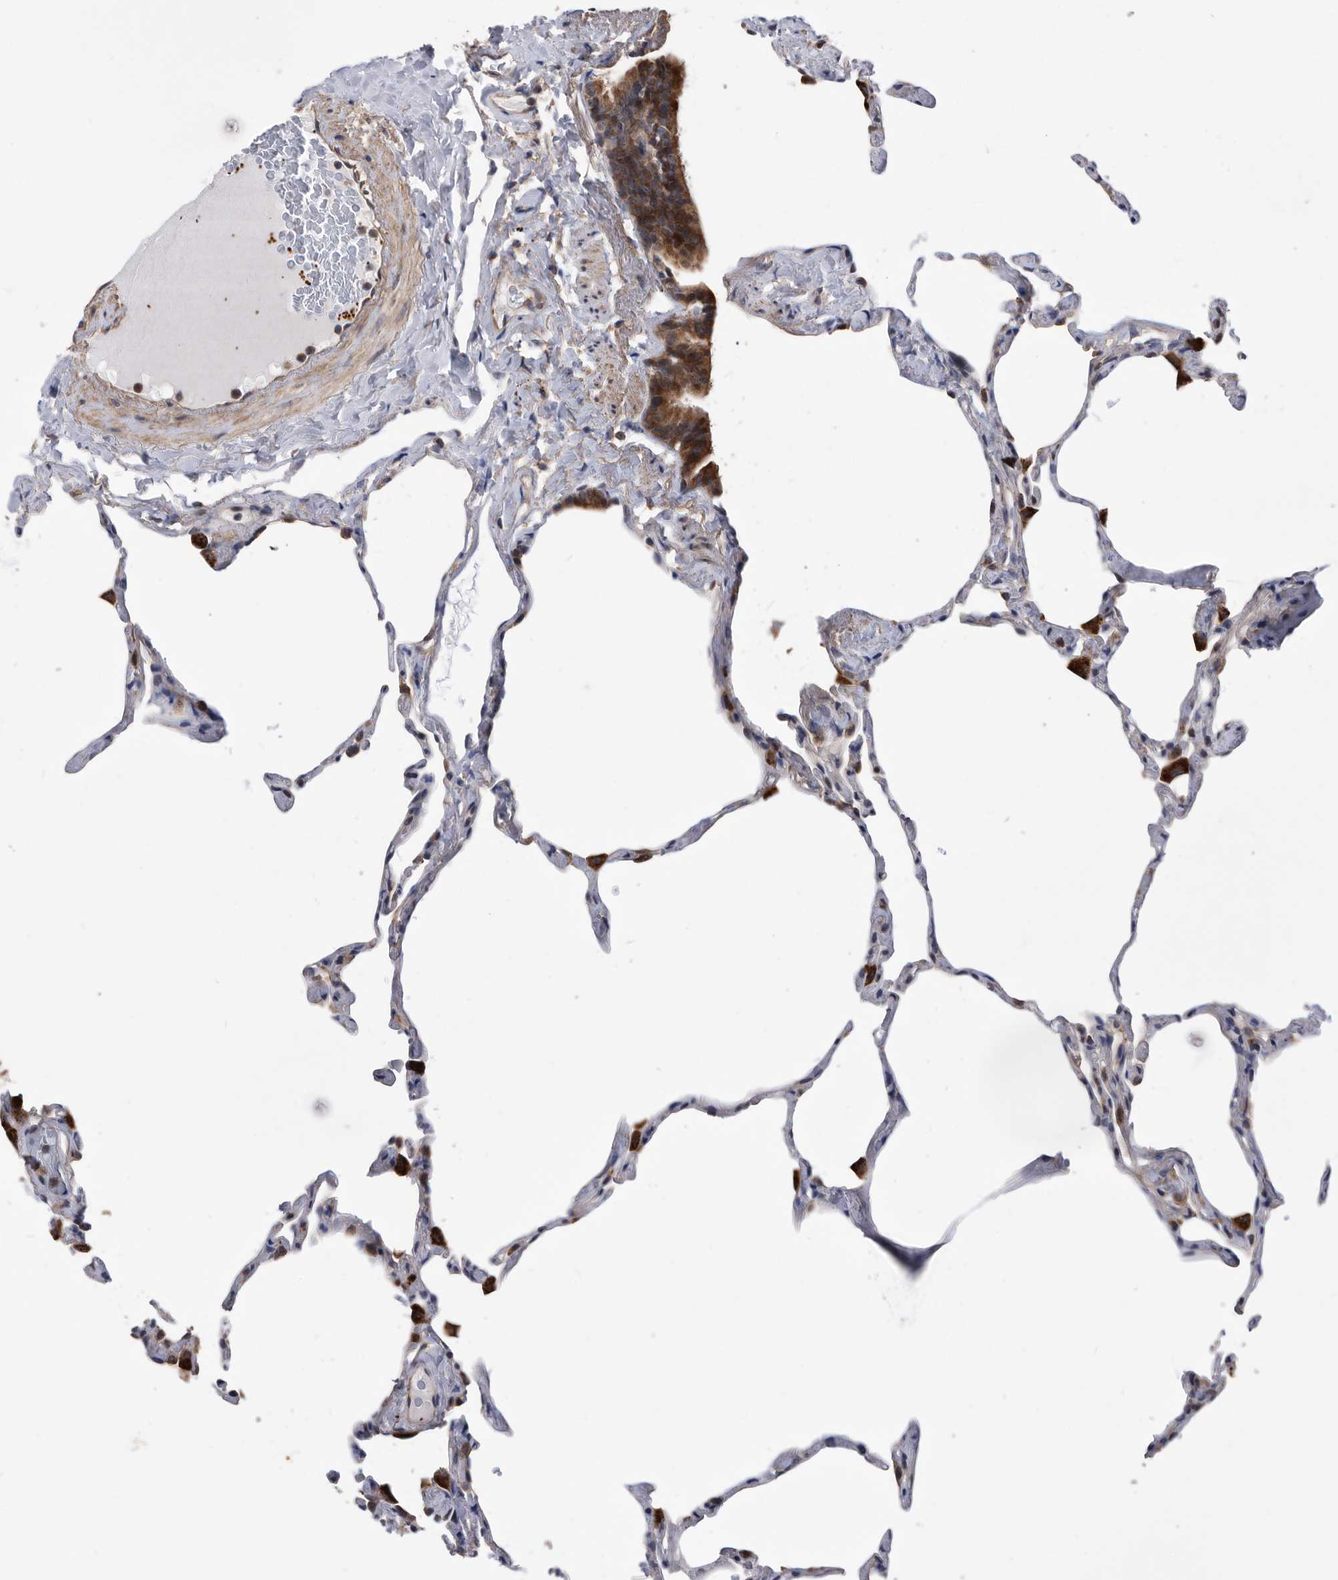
{"staining": {"intensity": "negative", "quantity": "none", "location": "none"}, "tissue": "lung", "cell_type": "Alveolar cells", "image_type": "normal", "snomed": [{"axis": "morphology", "description": "Normal tissue, NOS"}, {"axis": "topography", "description": "Lung"}], "caption": "An immunohistochemistry (IHC) image of benign lung is shown. There is no staining in alveolar cells of lung.", "gene": "BAIAP3", "patient": {"sex": "male", "age": 65}}